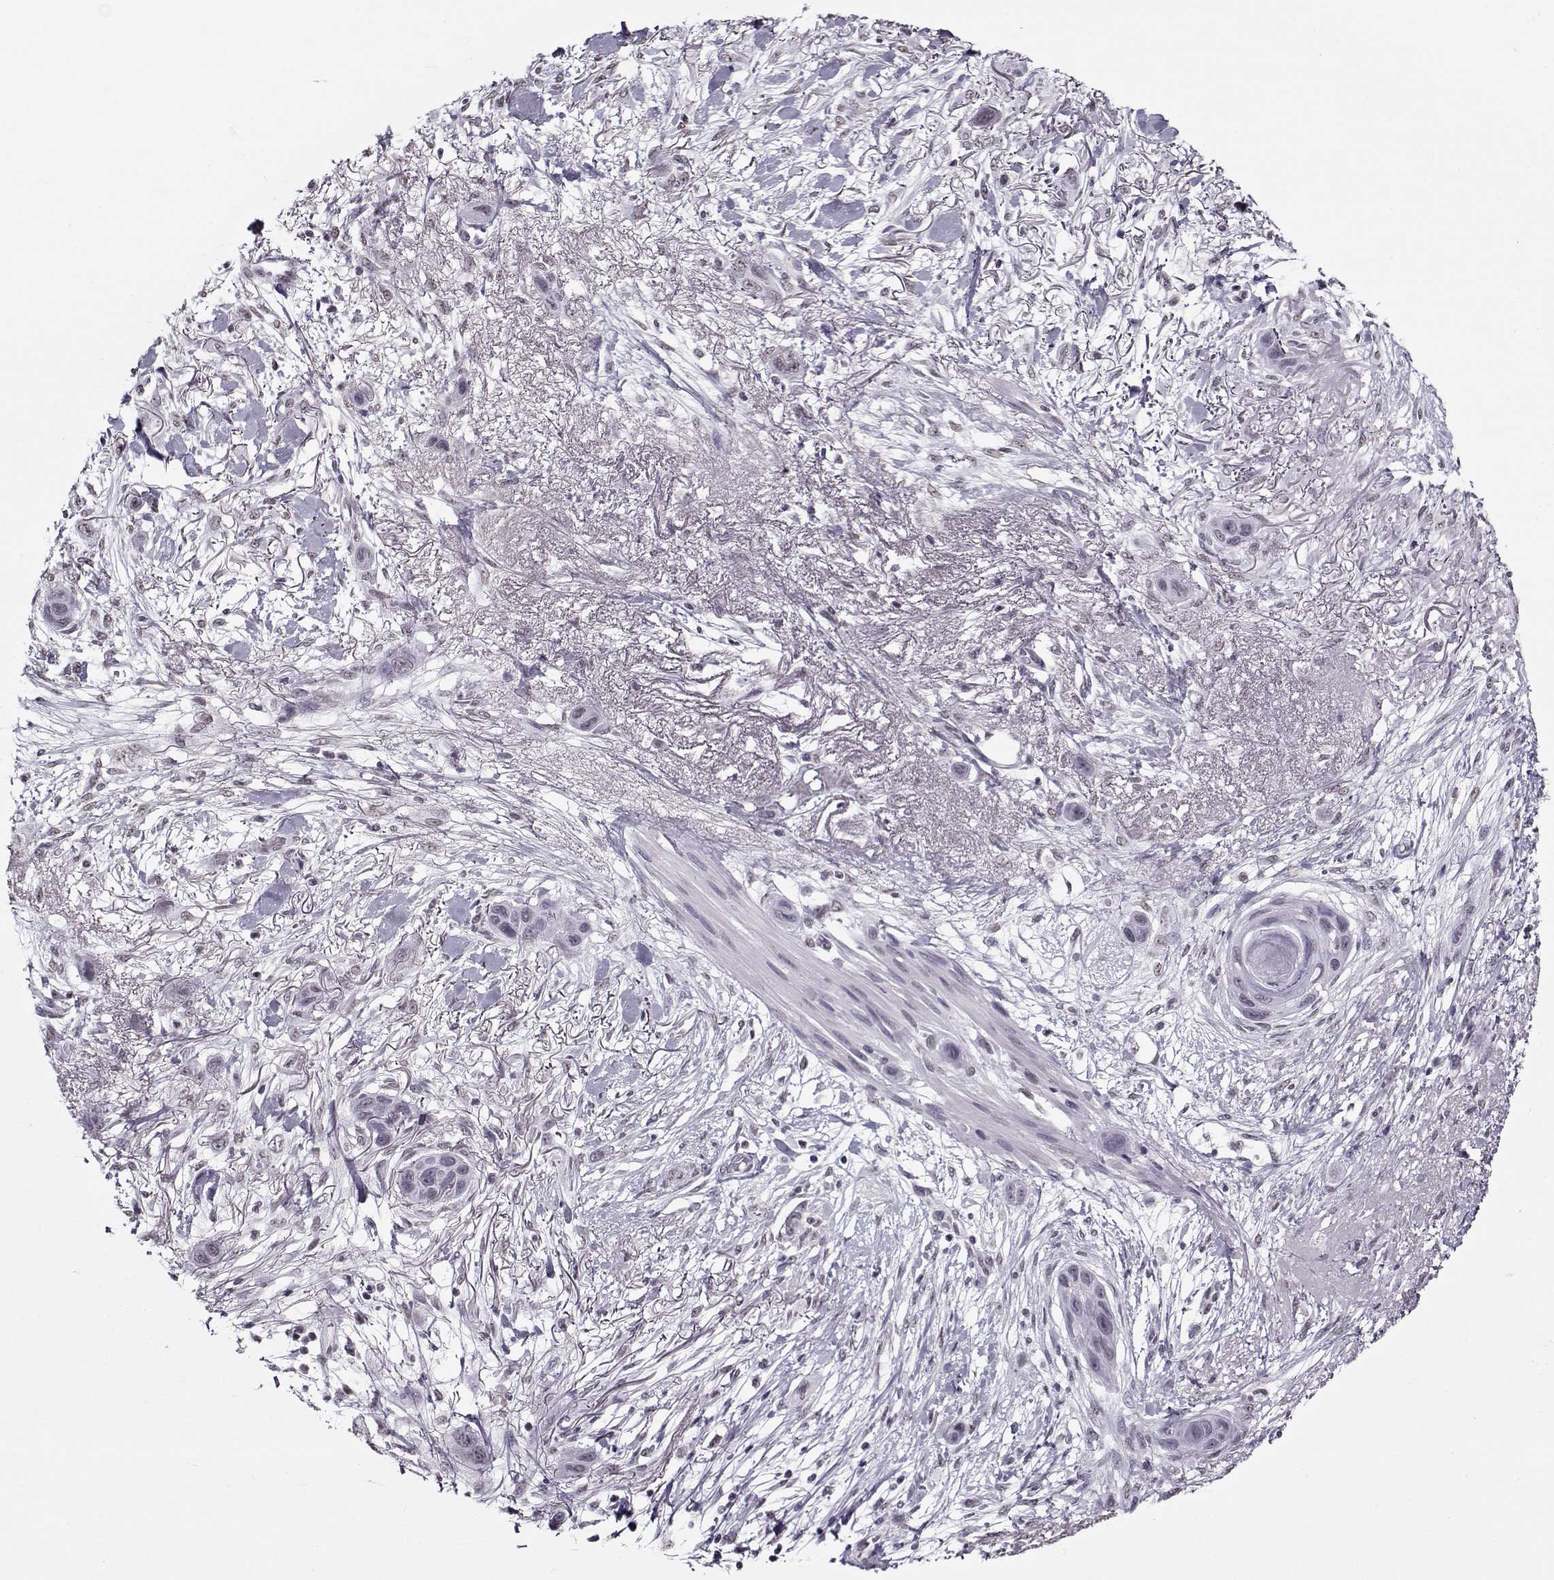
{"staining": {"intensity": "negative", "quantity": "none", "location": "none"}, "tissue": "skin cancer", "cell_type": "Tumor cells", "image_type": "cancer", "snomed": [{"axis": "morphology", "description": "Squamous cell carcinoma, NOS"}, {"axis": "topography", "description": "Skin"}], "caption": "This is an immunohistochemistry (IHC) image of squamous cell carcinoma (skin). There is no expression in tumor cells.", "gene": "PRMT8", "patient": {"sex": "male", "age": 79}}